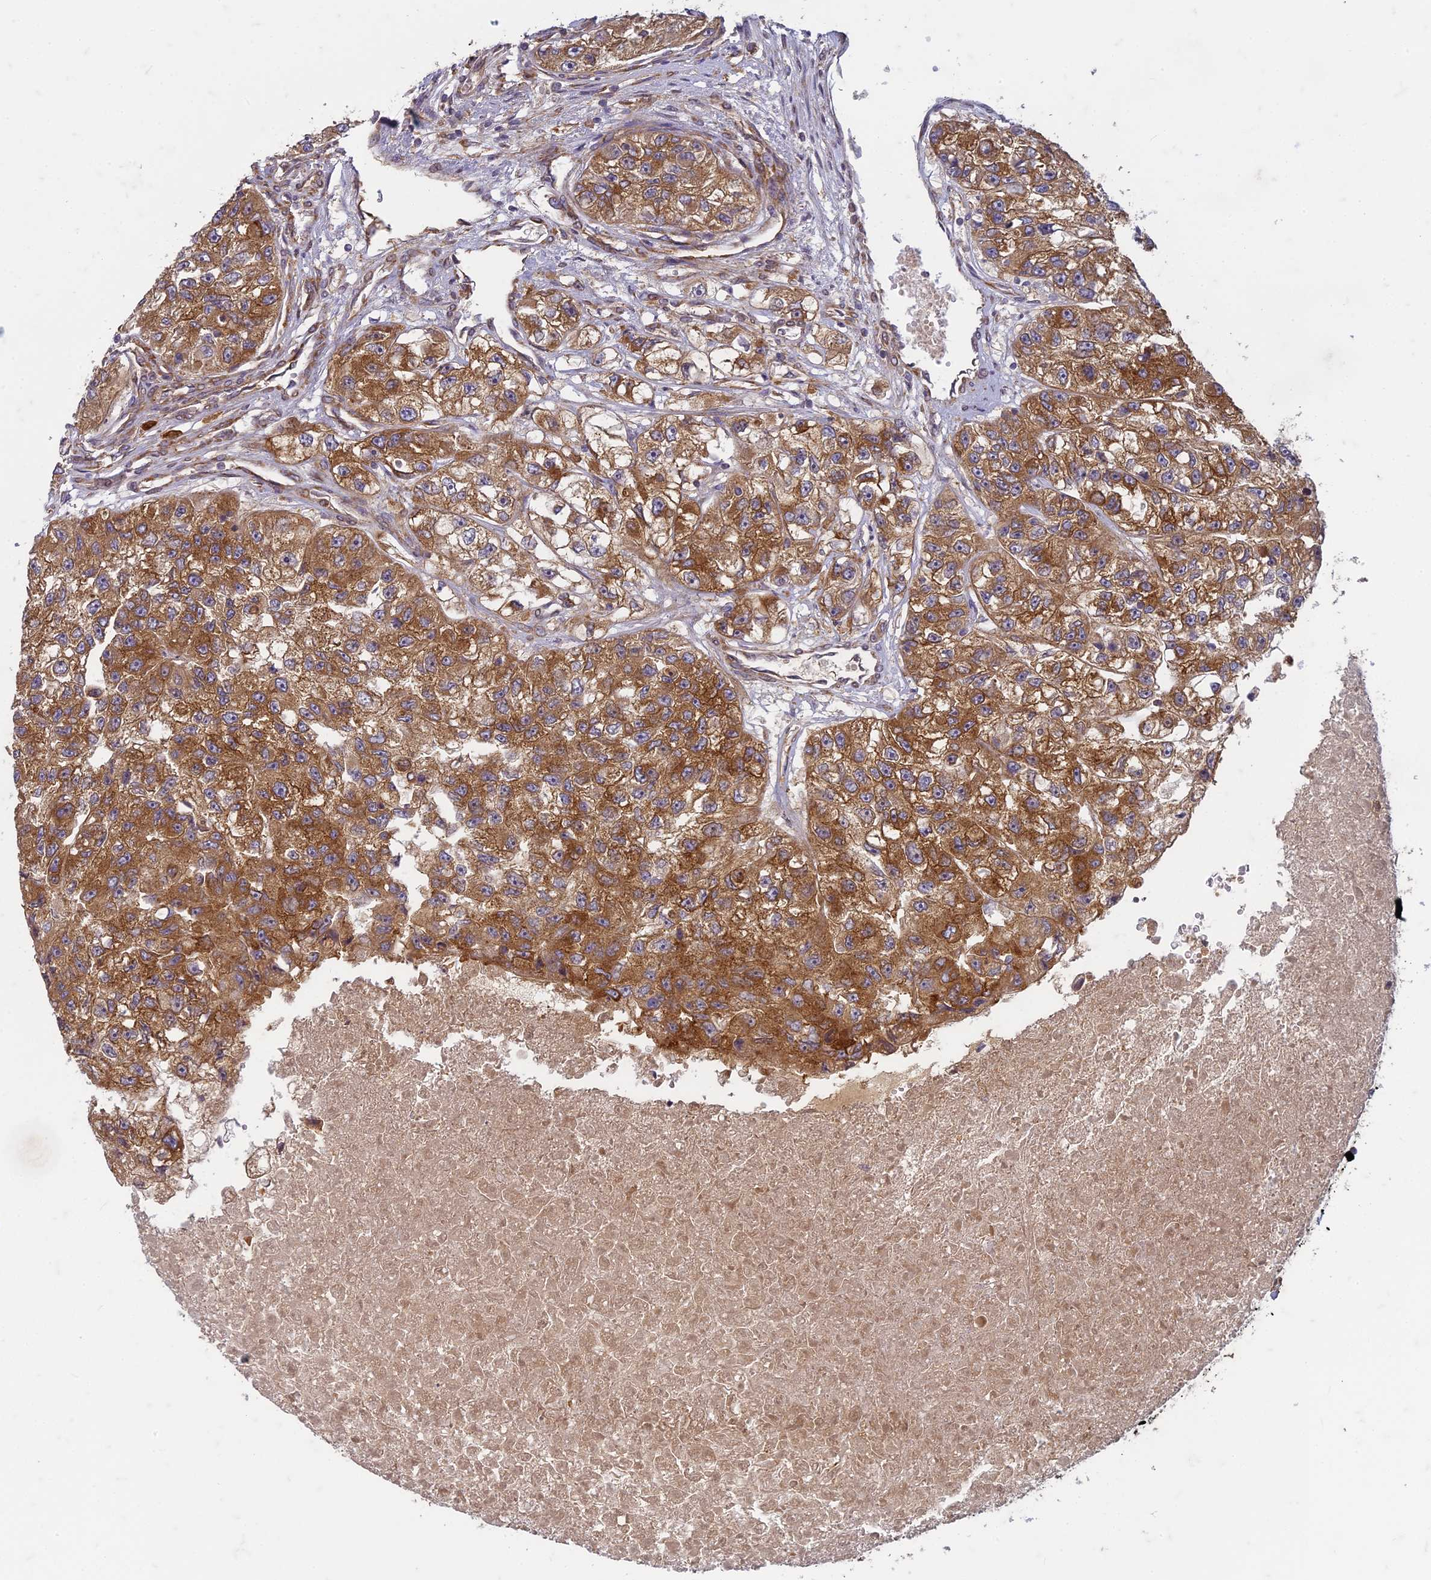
{"staining": {"intensity": "strong", "quantity": ">75%", "location": "cytoplasmic/membranous"}, "tissue": "renal cancer", "cell_type": "Tumor cells", "image_type": "cancer", "snomed": [{"axis": "morphology", "description": "Adenocarcinoma, NOS"}, {"axis": "topography", "description": "Kidney"}], "caption": "DAB immunohistochemical staining of human renal adenocarcinoma reveals strong cytoplasmic/membranous protein positivity in approximately >75% of tumor cells. (DAB IHC with brightfield microscopy, high magnification).", "gene": "TCF25", "patient": {"sex": "male", "age": 63}}